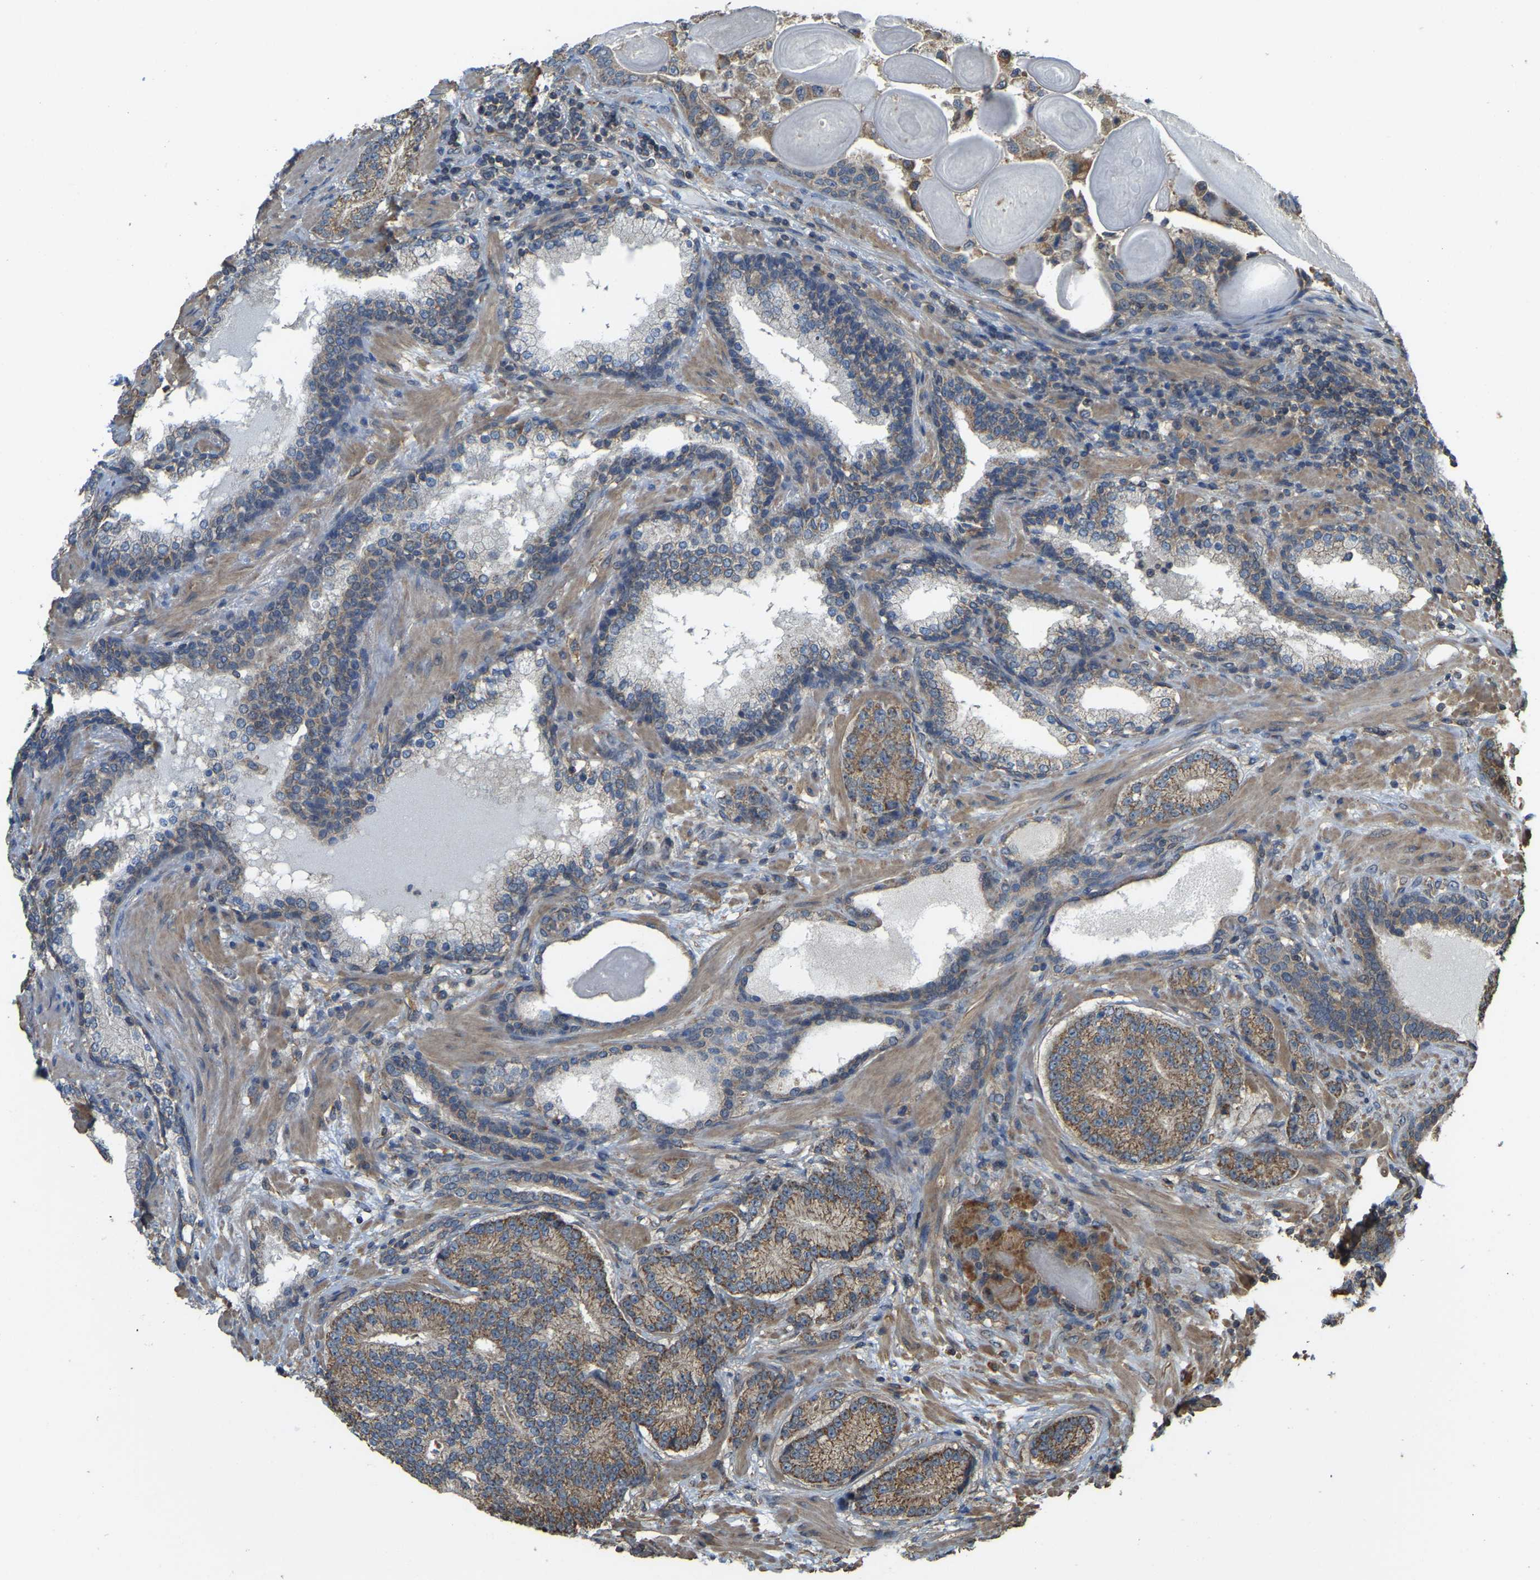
{"staining": {"intensity": "moderate", "quantity": ">75%", "location": "cytoplasmic/membranous"}, "tissue": "prostate cancer", "cell_type": "Tumor cells", "image_type": "cancer", "snomed": [{"axis": "morphology", "description": "Adenocarcinoma, High grade"}, {"axis": "topography", "description": "Prostate"}], "caption": "Prostate cancer (adenocarcinoma (high-grade)) stained for a protein (brown) reveals moderate cytoplasmic/membranous positive positivity in approximately >75% of tumor cells.", "gene": "GNG2", "patient": {"sex": "male", "age": 61}}